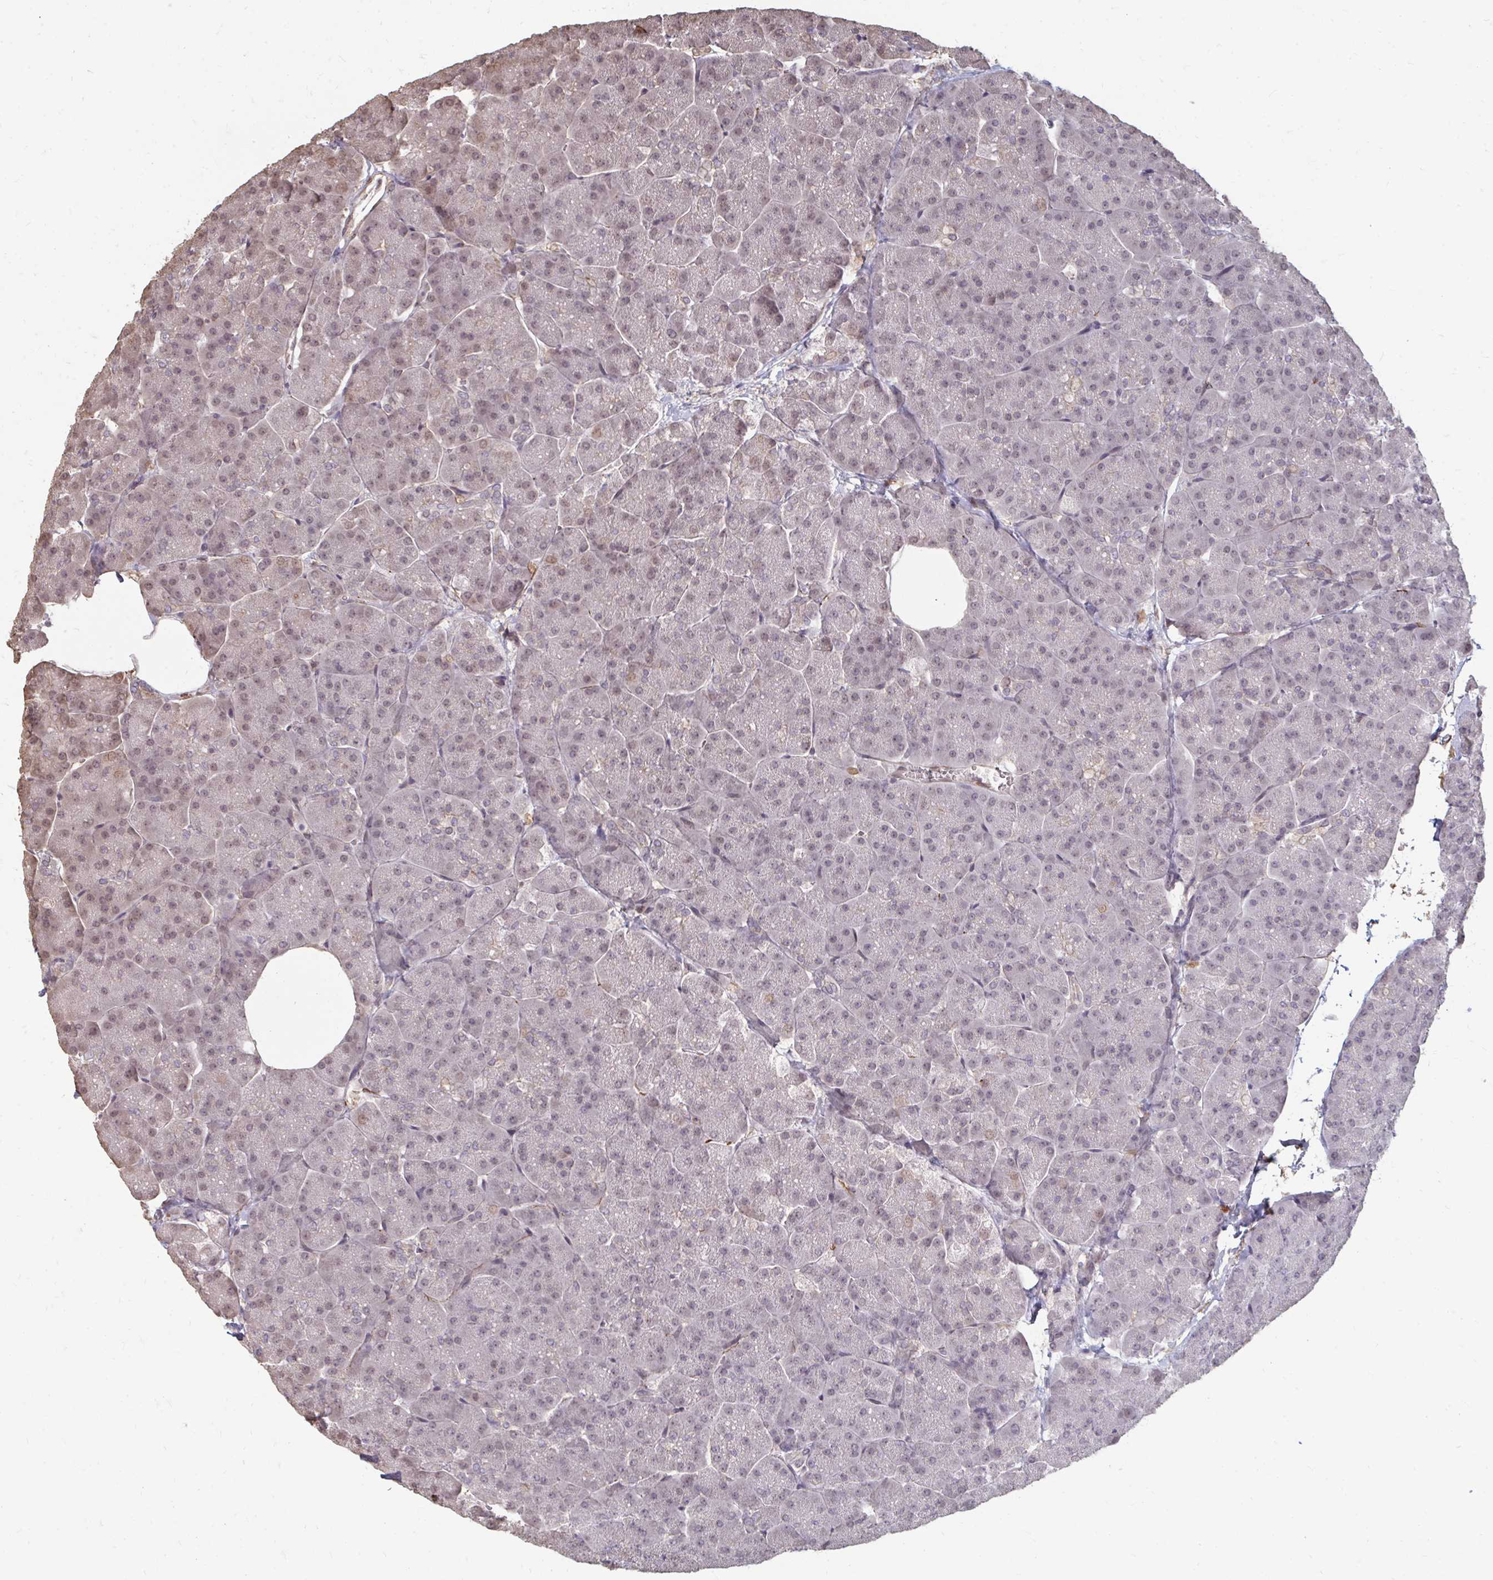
{"staining": {"intensity": "weak", "quantity": "<25%", "location": "cytoplasmic/membranous,nuclear"}, "tissue": "pancreas", "cell_type": "Exocrine glandular cells", "image_type": "normal", "snomed": [{"axis": "morphology", "description": "Normal tissue, NOS"}, {"axis": "topography", "description": "Pancreas"}, {"axis": "topography", "description": "Peripheral nerve tissue"}], "caption": "A photomicrograph of pancreas stained for a protein shows no brown staining in exocrine glandular cells. Nuclei are stained in blue.", "gene": "GPC5", "patient": {"sex": "male", "age": 54}}